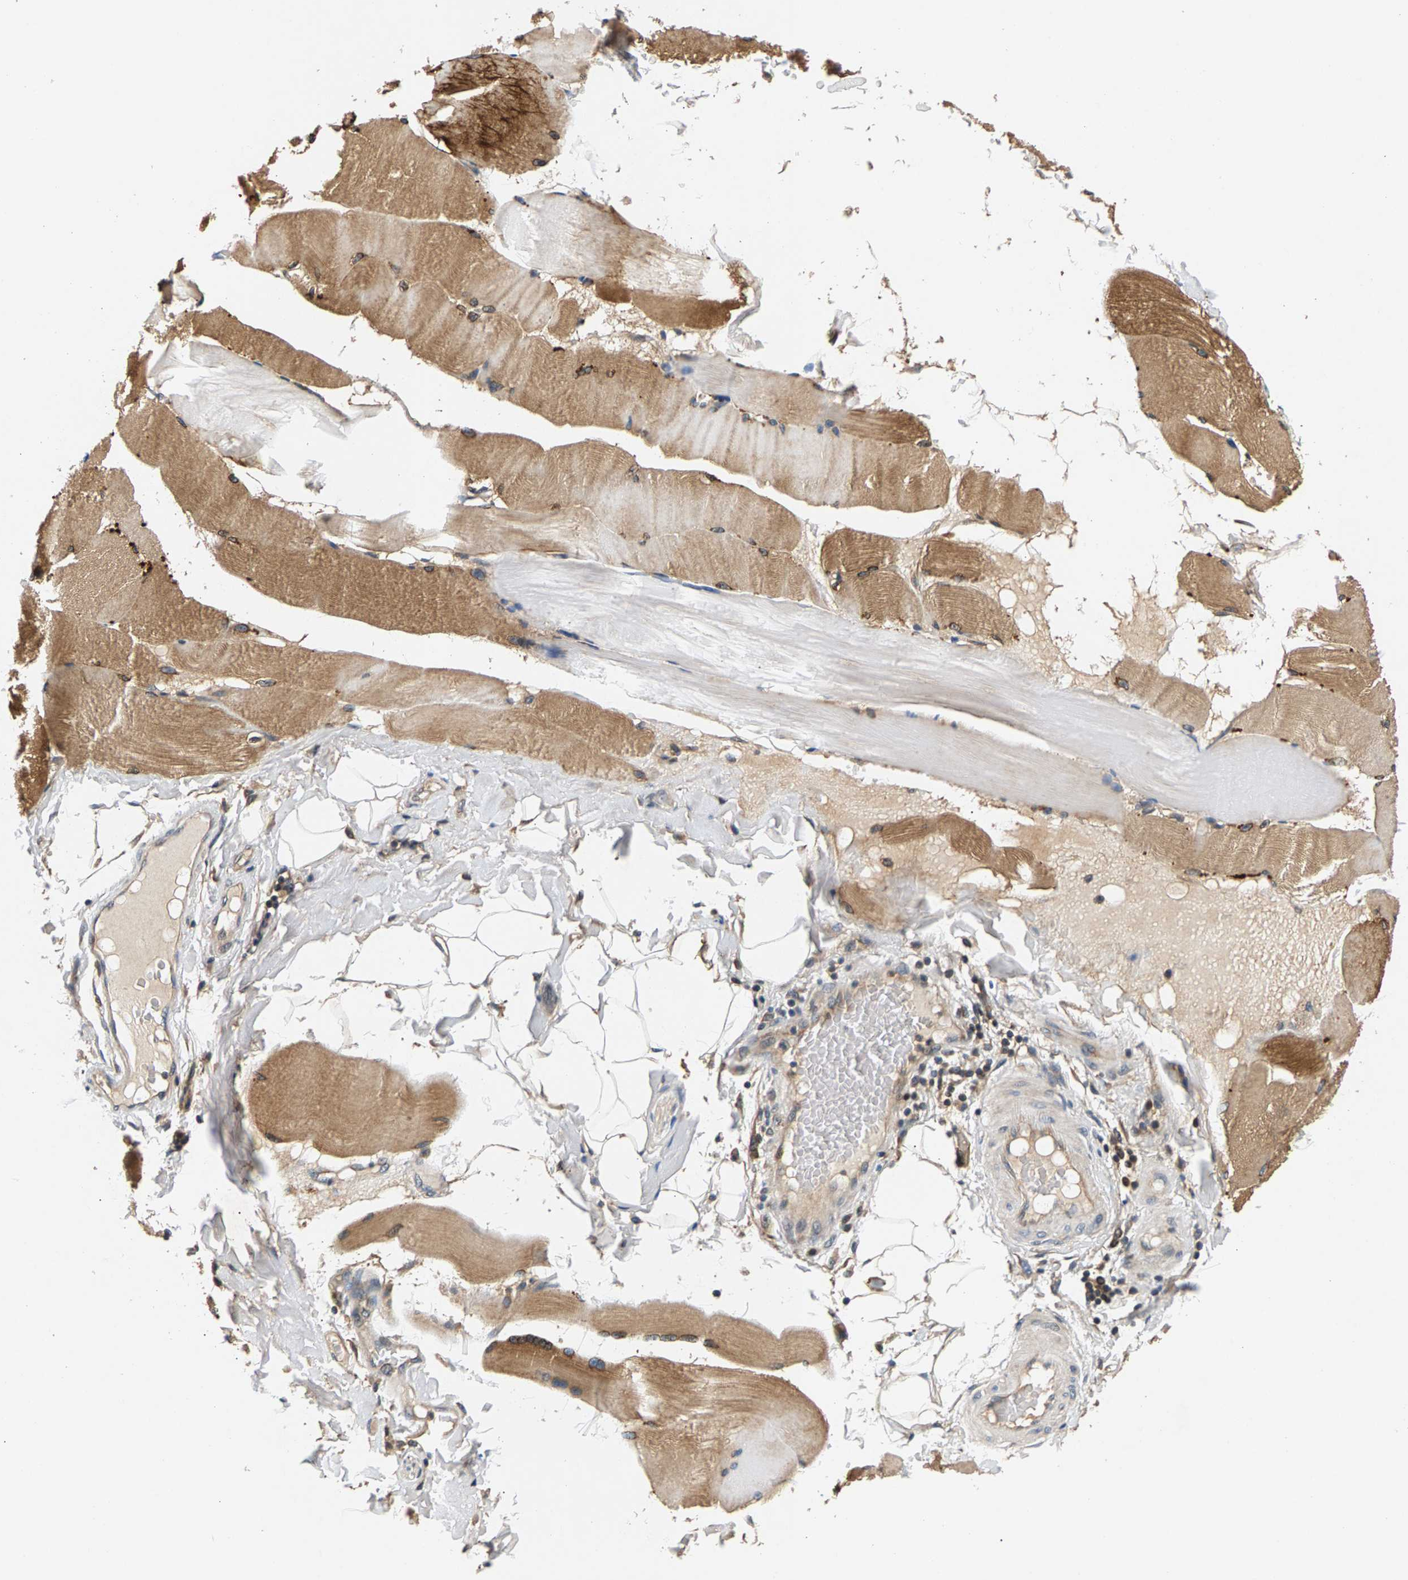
{"staining": {"intensity": "moderate", "quantity": ">75%", "location": "cytoplasmic/membranous"}, "tissue": "skeletal muscle", "cell_type": "Myocytes", "image_type": "normal", "snomed": [{"axis": "morphology", "description": "Normal tissue, NOS"}, {"axis": "topography", "description": "Skin"}, {"axis": "topography", "description": "Skeletal muscle"}], "caption": "Immunohistochemistry (DAB (3,3'-diaminobenzidine)) staining of benign human skeletal muscle exhibits moderate cytoplasmic/membranous protein expression in about >75% of myocytes.", "gene": "FAM78A", "patient": {"sex": "male", "age": 83}}